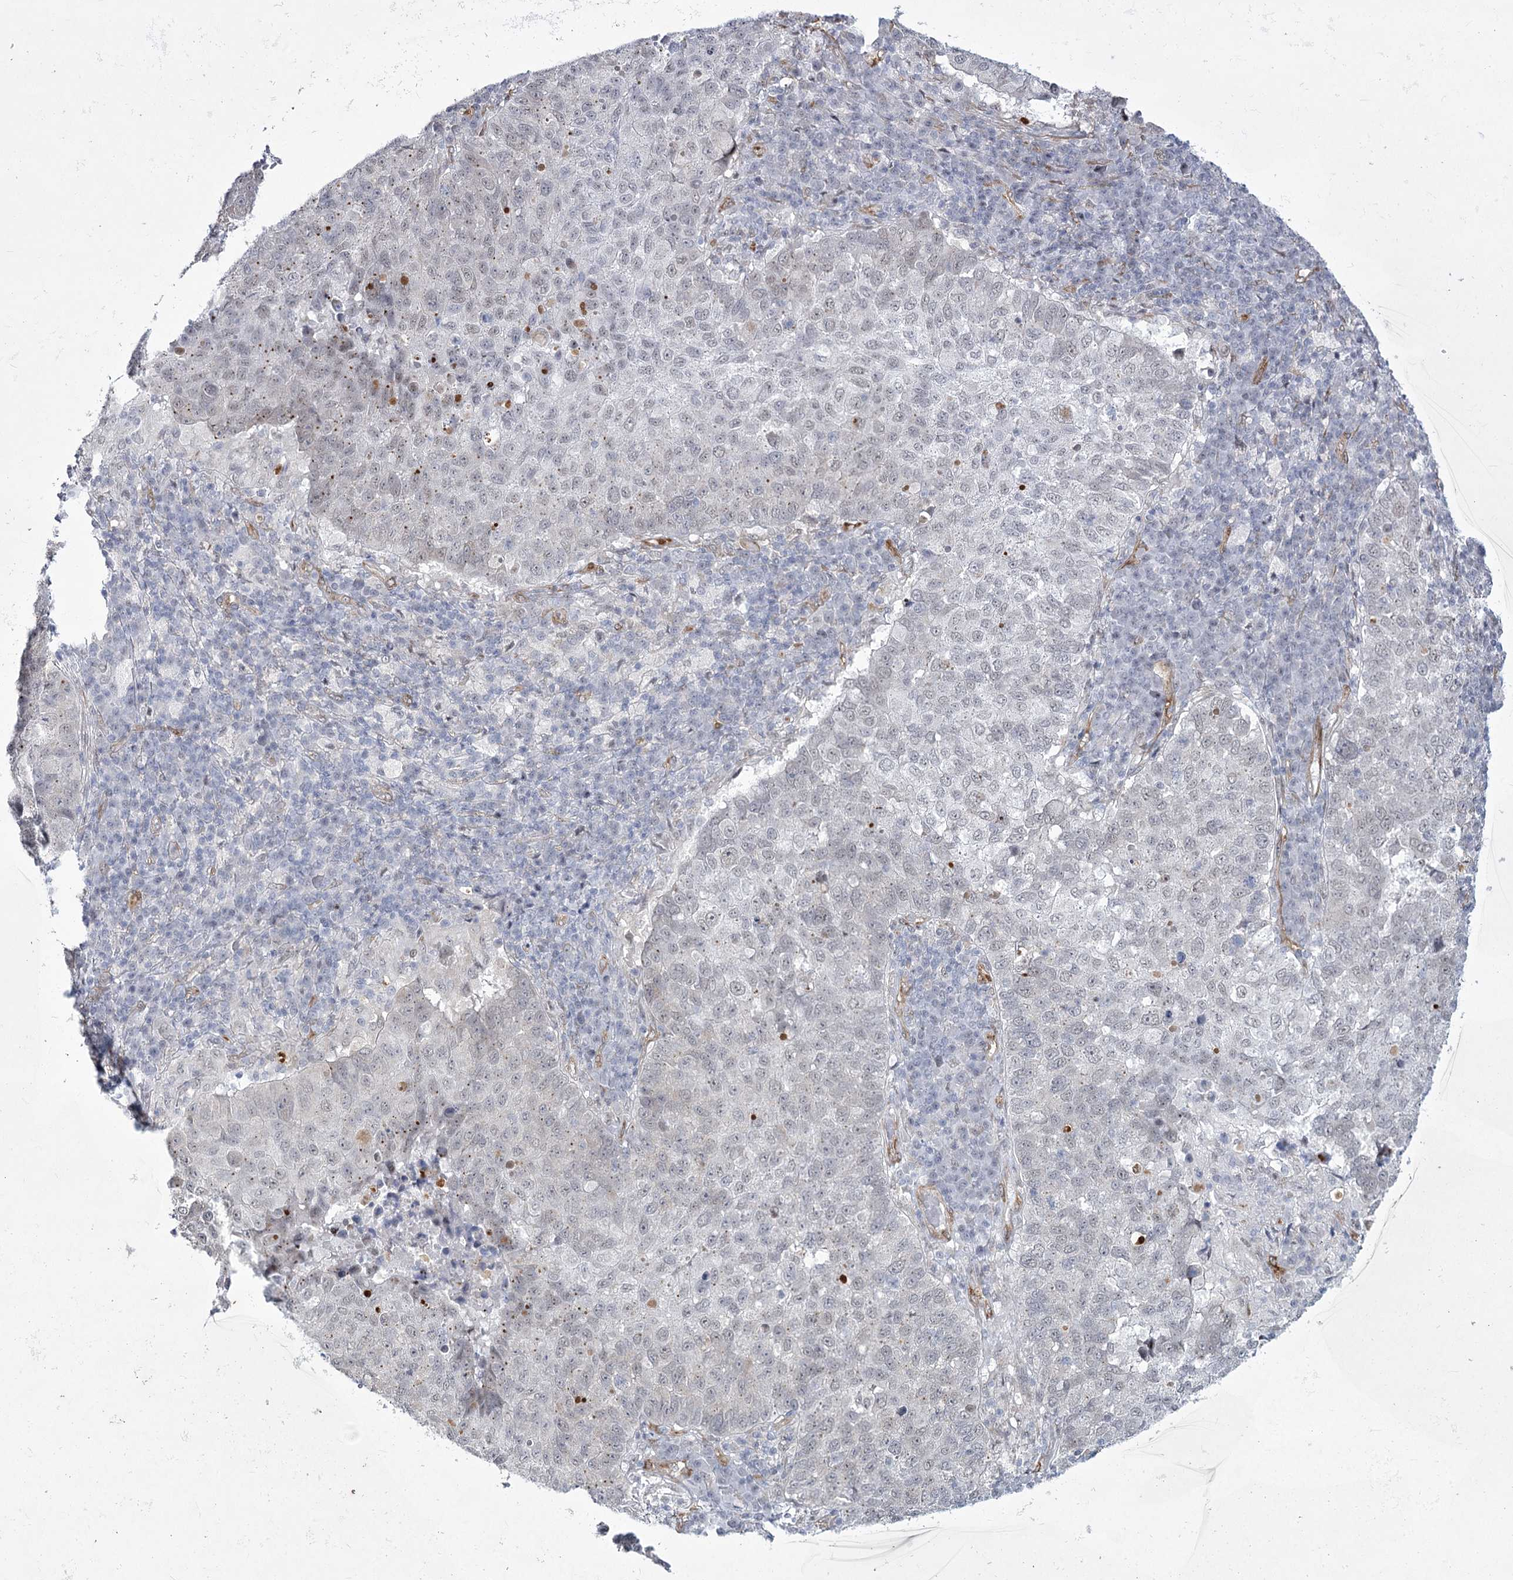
{"staining": {"intensity": "negative", "quantity": "none", "location": "none"}, "tissue": "lung cancer", "cell_type": "Tumor cells", "image_type": "cancer", "snomed": [{"axis": "morphology", "description": "Squamous cell carcinoma, NOS"}, {"axis": "topography", "description": "Lung"}], "caption": "IHC of human squamous cell carcinoma (lung) displays no staining in tumor cells.", "gene": "YBX3", "patient": {"sex": "male", "age": 73}}